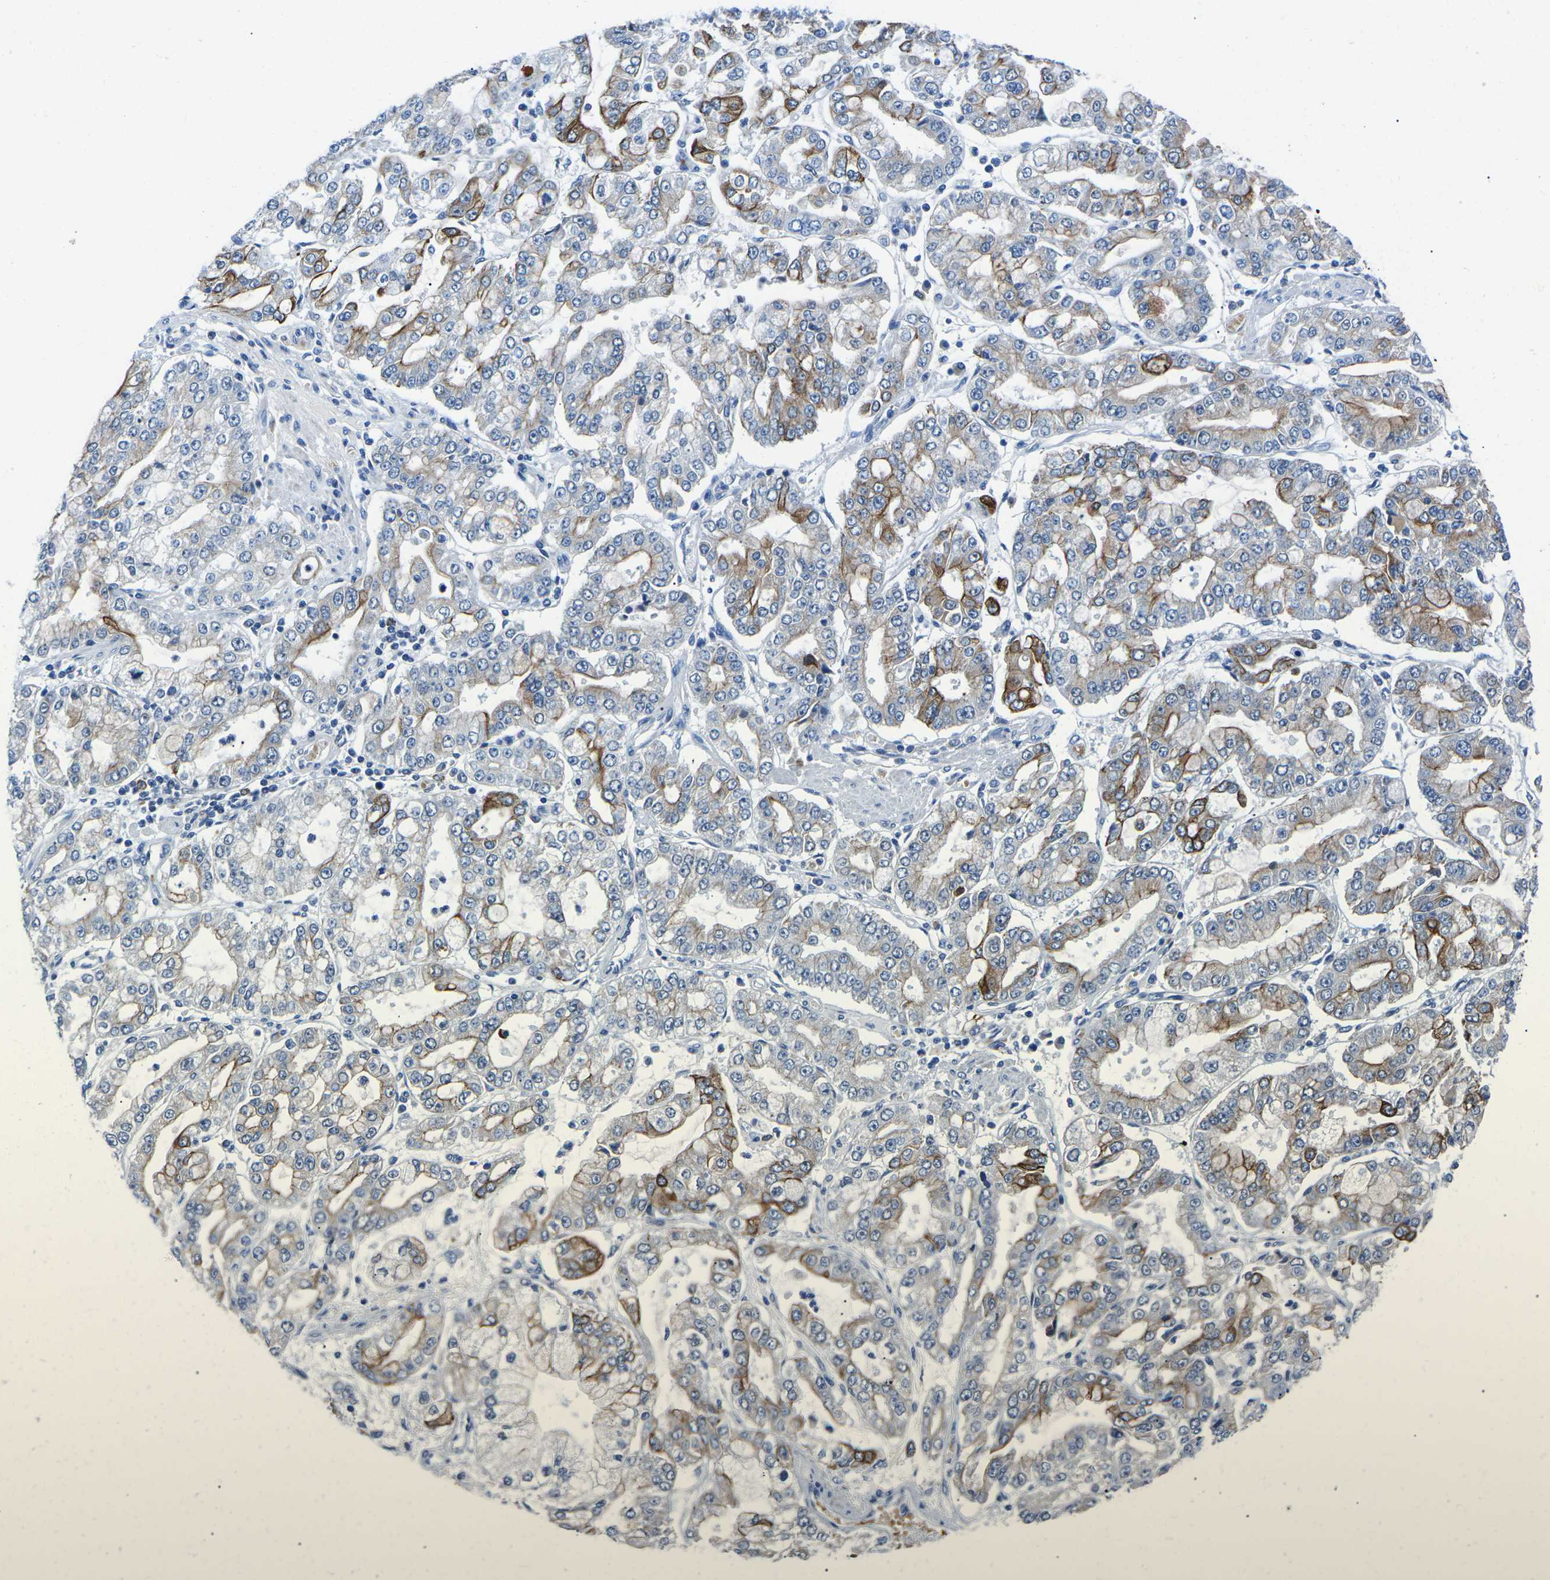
{"staining": {"intensity": "moderate", "quantity": "25%-75%", "location": "cytoplasmic/membranous"}, "tissue": "stomach cancer", "cell_type": "Tumor cells", "image_type": "cancer", "snomed": [{"axis": "morphology", "description": "Adenocarcinoma, NOS"}, {"axis": "topography", "description": "Stomach"}], "caption": "This is an image of immunohistochemistry staining of stomach cancer, which shows moderate expression in the cytoplasmic/membranous of tumor cells.", "gene": "TM6SF1", "patient": {"sex": "male", "age": 76}}